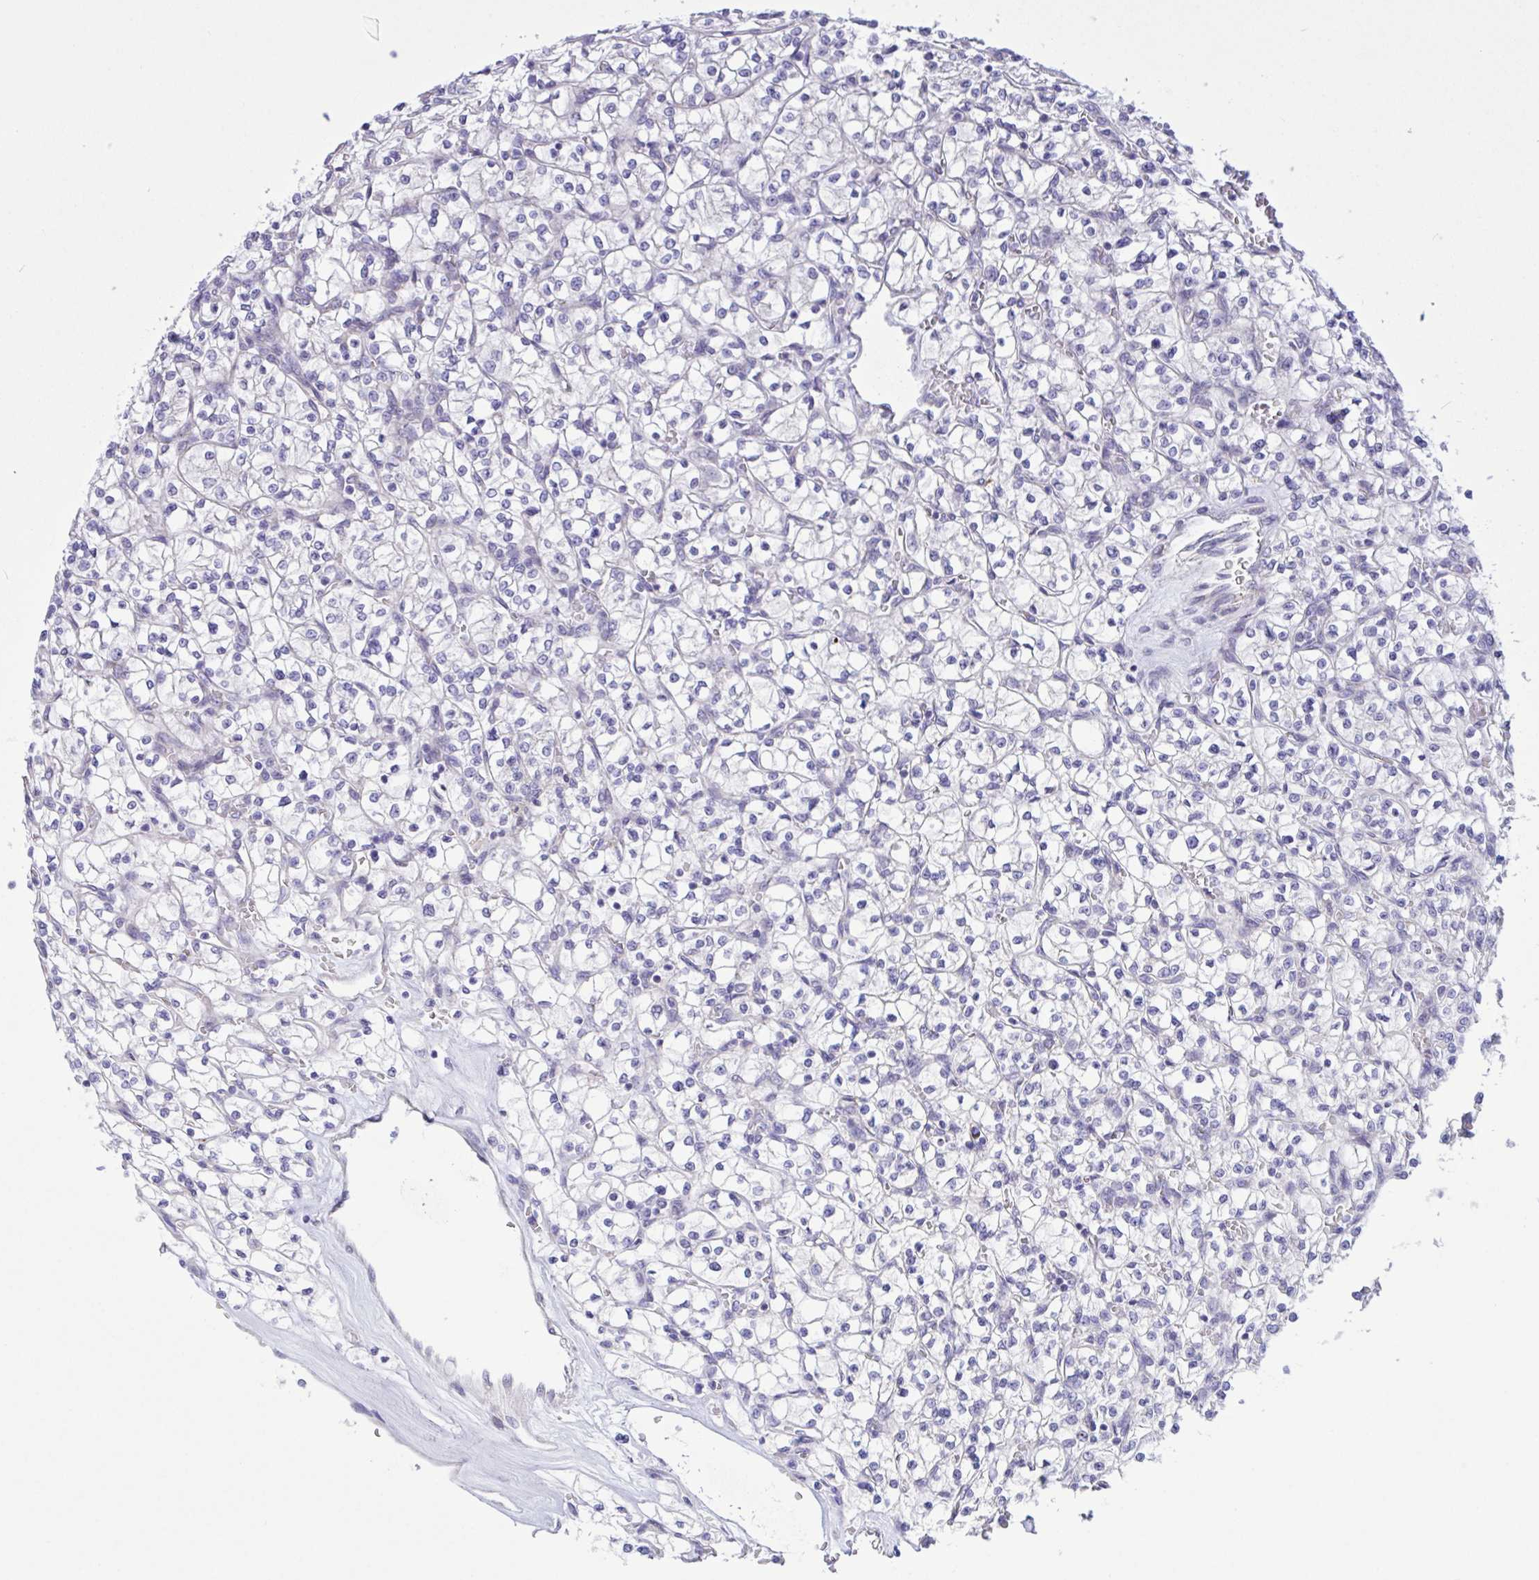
{"staining": {"intensity": "negative", "quantity": "none", "location": "none"}, "tissue": "renal cancer", "cell_type": "Tumor cells", "image_type": "cancer", "snomed": [{"axis": "morphology", "description": "Adenocarcinoma, NOS"}, {"axis": "topography", "description": "Kidney"}], "caption": "Immunohistochemistry (IHC) of human renal cancer (adenocarcinoma) reveals no staining in tumor cells.", "gene": "DSC3", "patient": {"sex": "female", "age": 64}}